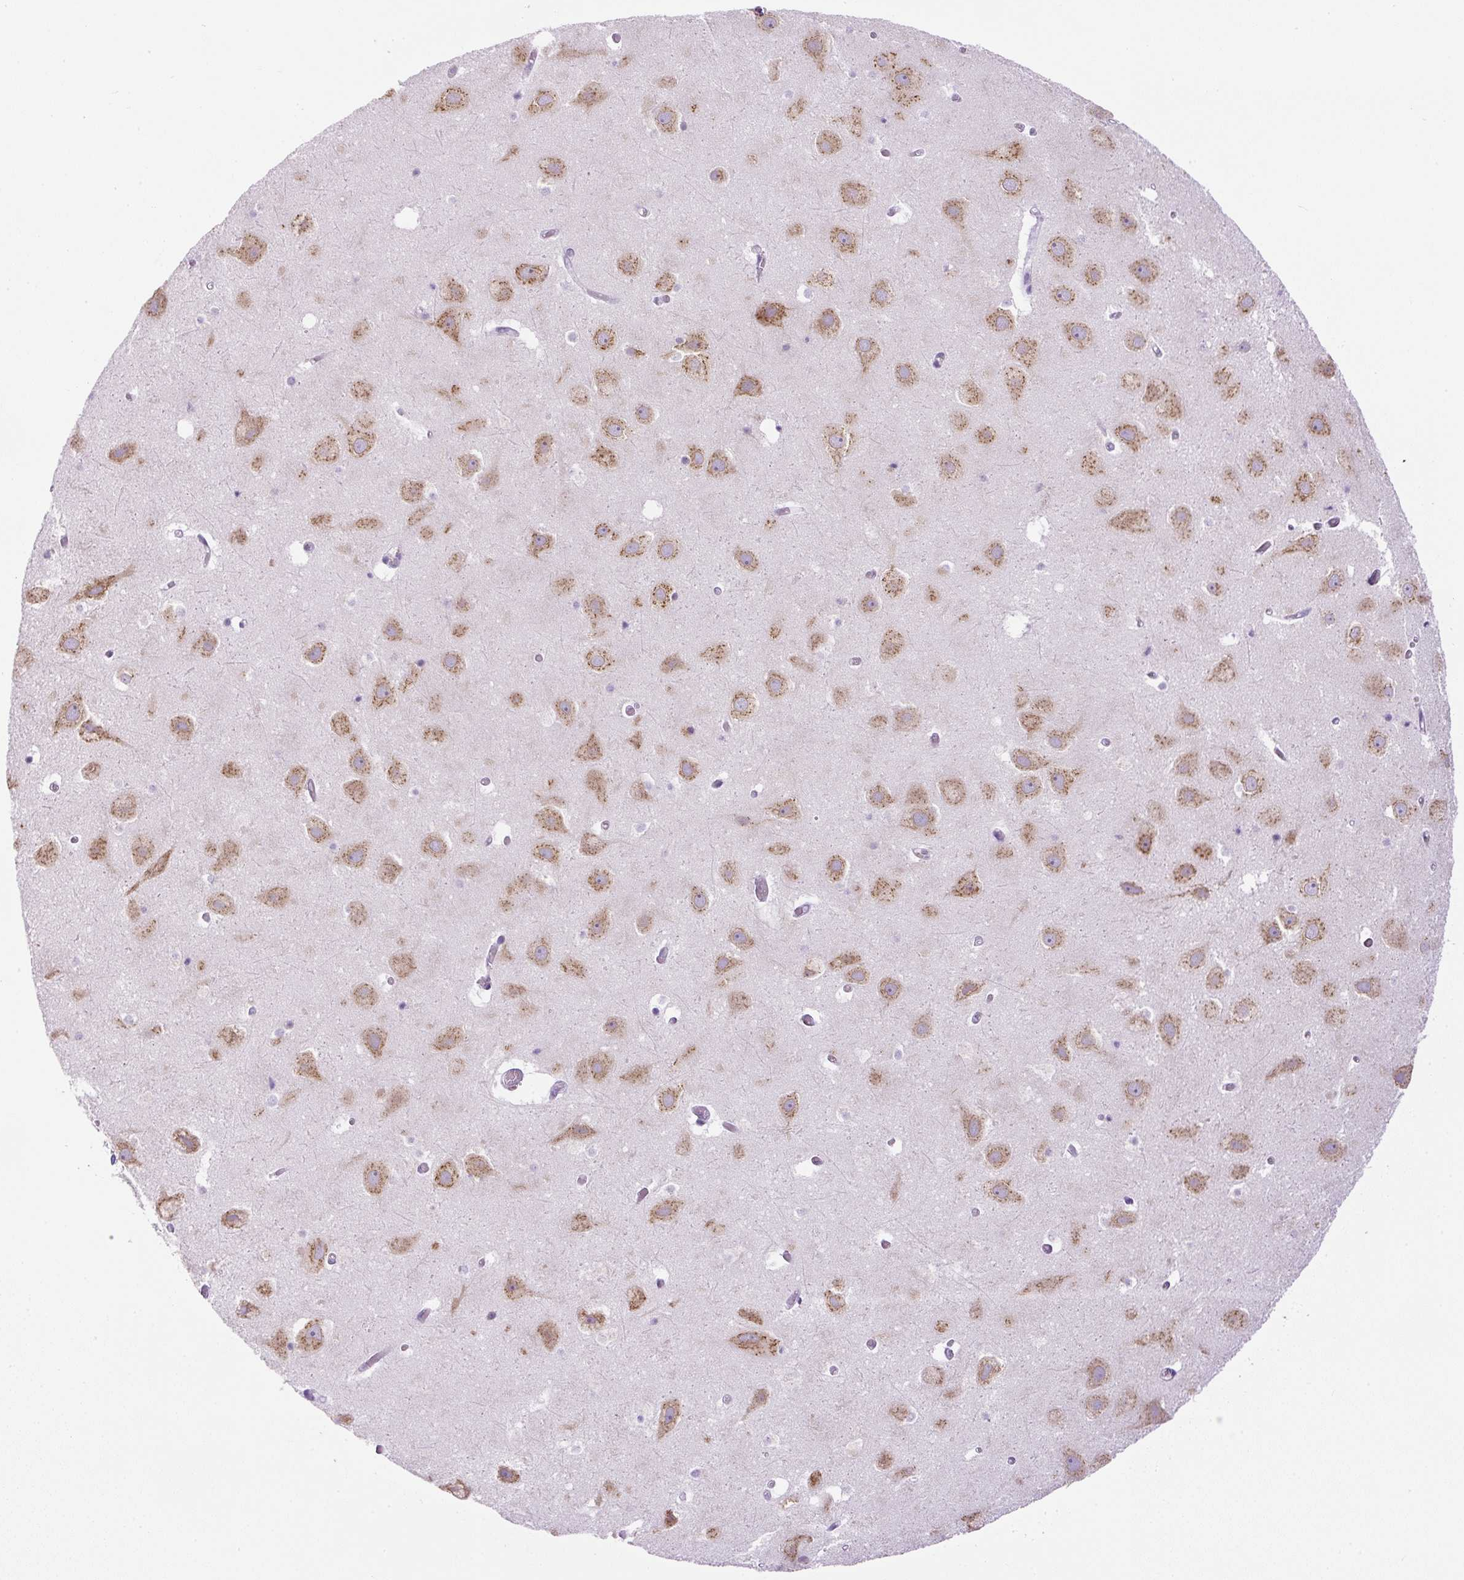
{"staining": {"intensity": "negative", "quantity": "none", "location": "none"}, "tissue": "hippocampus", "cell_type": "Glial cells", "image_type": "normal", "snomed": [{"axis": "morphology", "description": "Normal tissue, NOS"}, {"axis": "topography", "description": "Hippocampus"}], "caption": "High magnification brightfield microscopy of unremarkable hippocampus stained with DAB (brown) and counterstained with hematoxylin (blue): glial cells show no significant positivity.", "gene": "RHBDD2", "patient": {"sex": "female", "age": 52}}